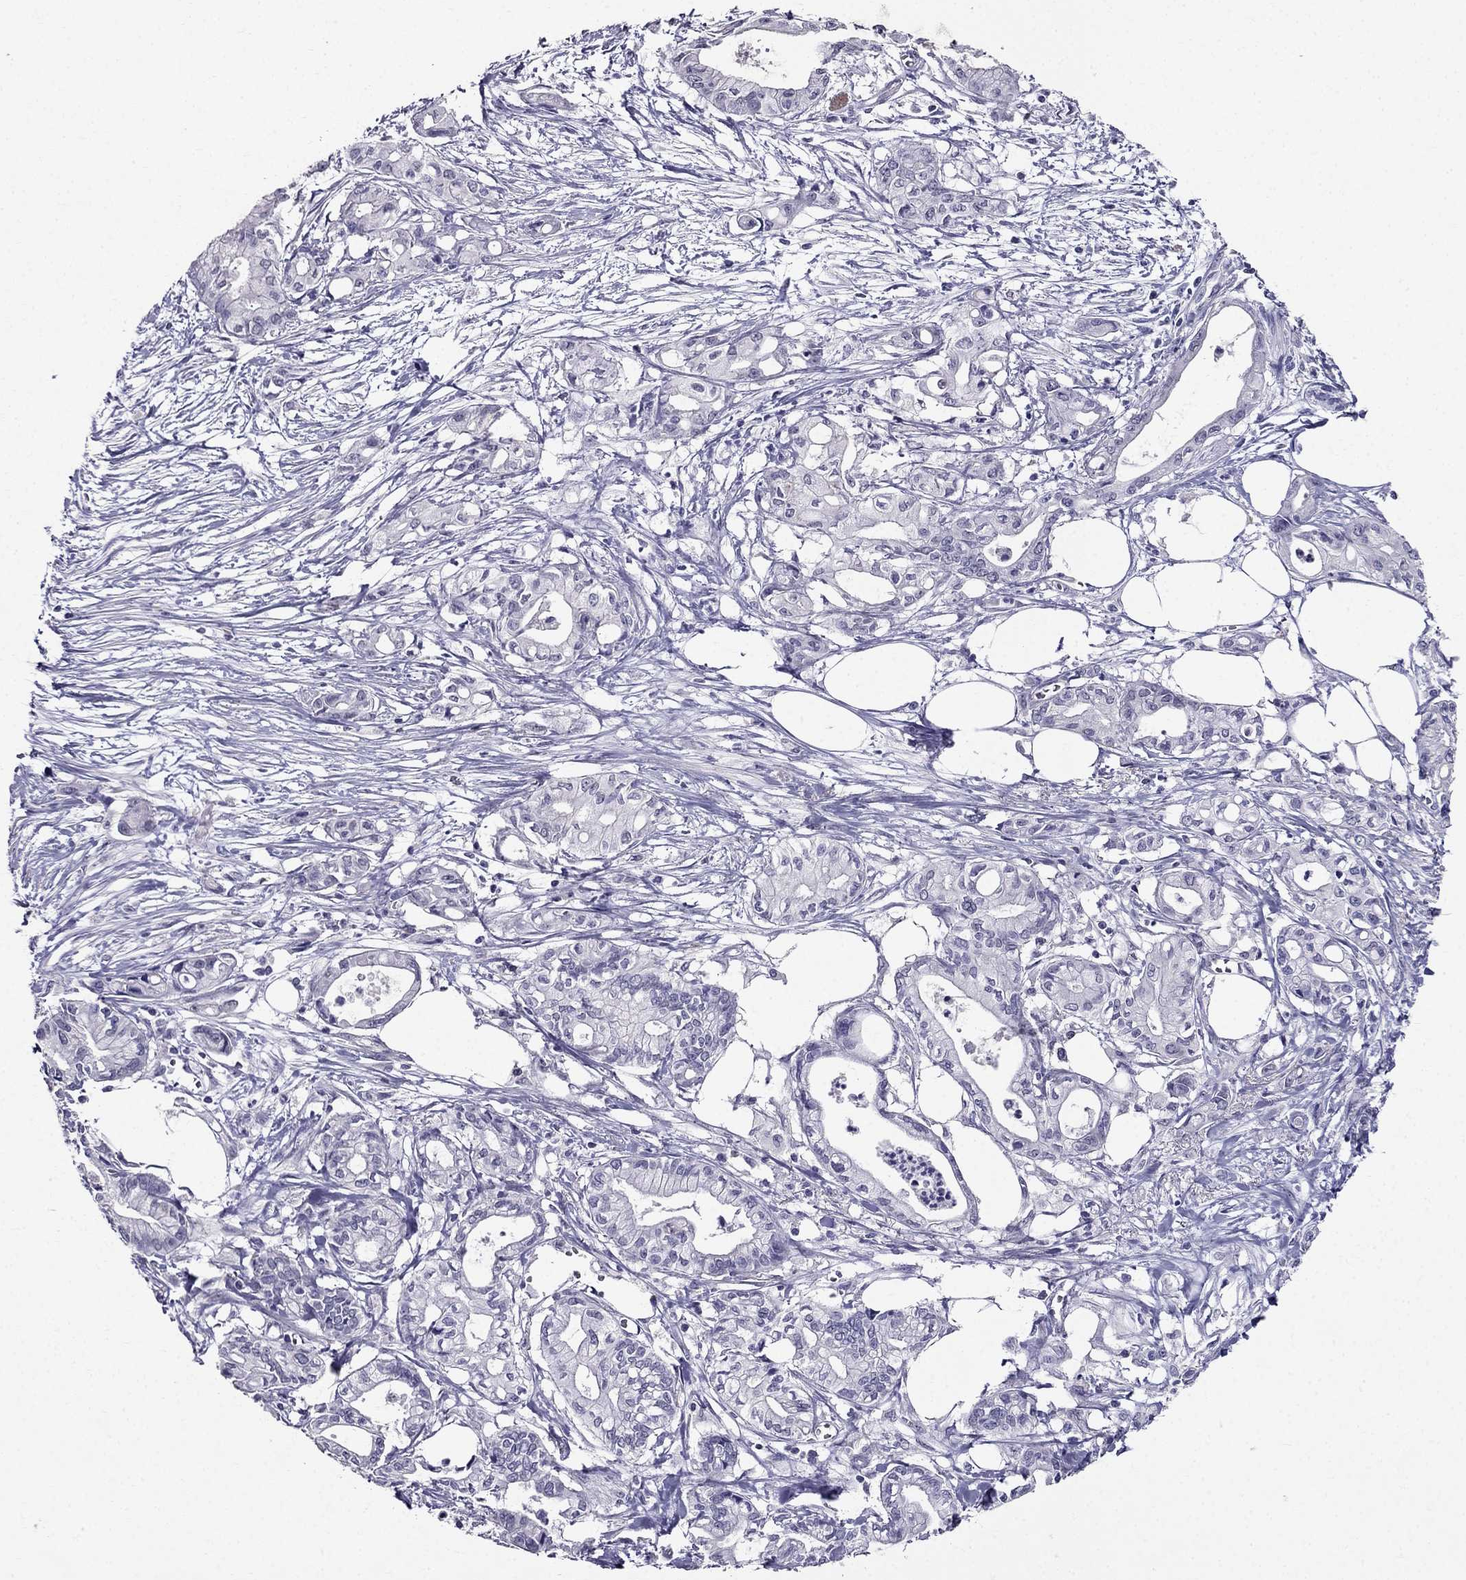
{"staining": {"intensity": "negative", "quantity": "none", "location": "none"}, "tissue": "pancreatic cancer", "cell_type": "Tumor cells", "image_type": "cancer", "snomed": [{"axis": "morphology", "description": "Adenocarcinoma, NOS"}, {"axis": "topography", "description": "Pancreas"}], "caption": "Micrograph shows no protein staining in tumor cells of pancreatic cancer (adenocarcinoma) tissue.", "gene": "AAK1", "patient": {"sex": "male", "age": 71}}